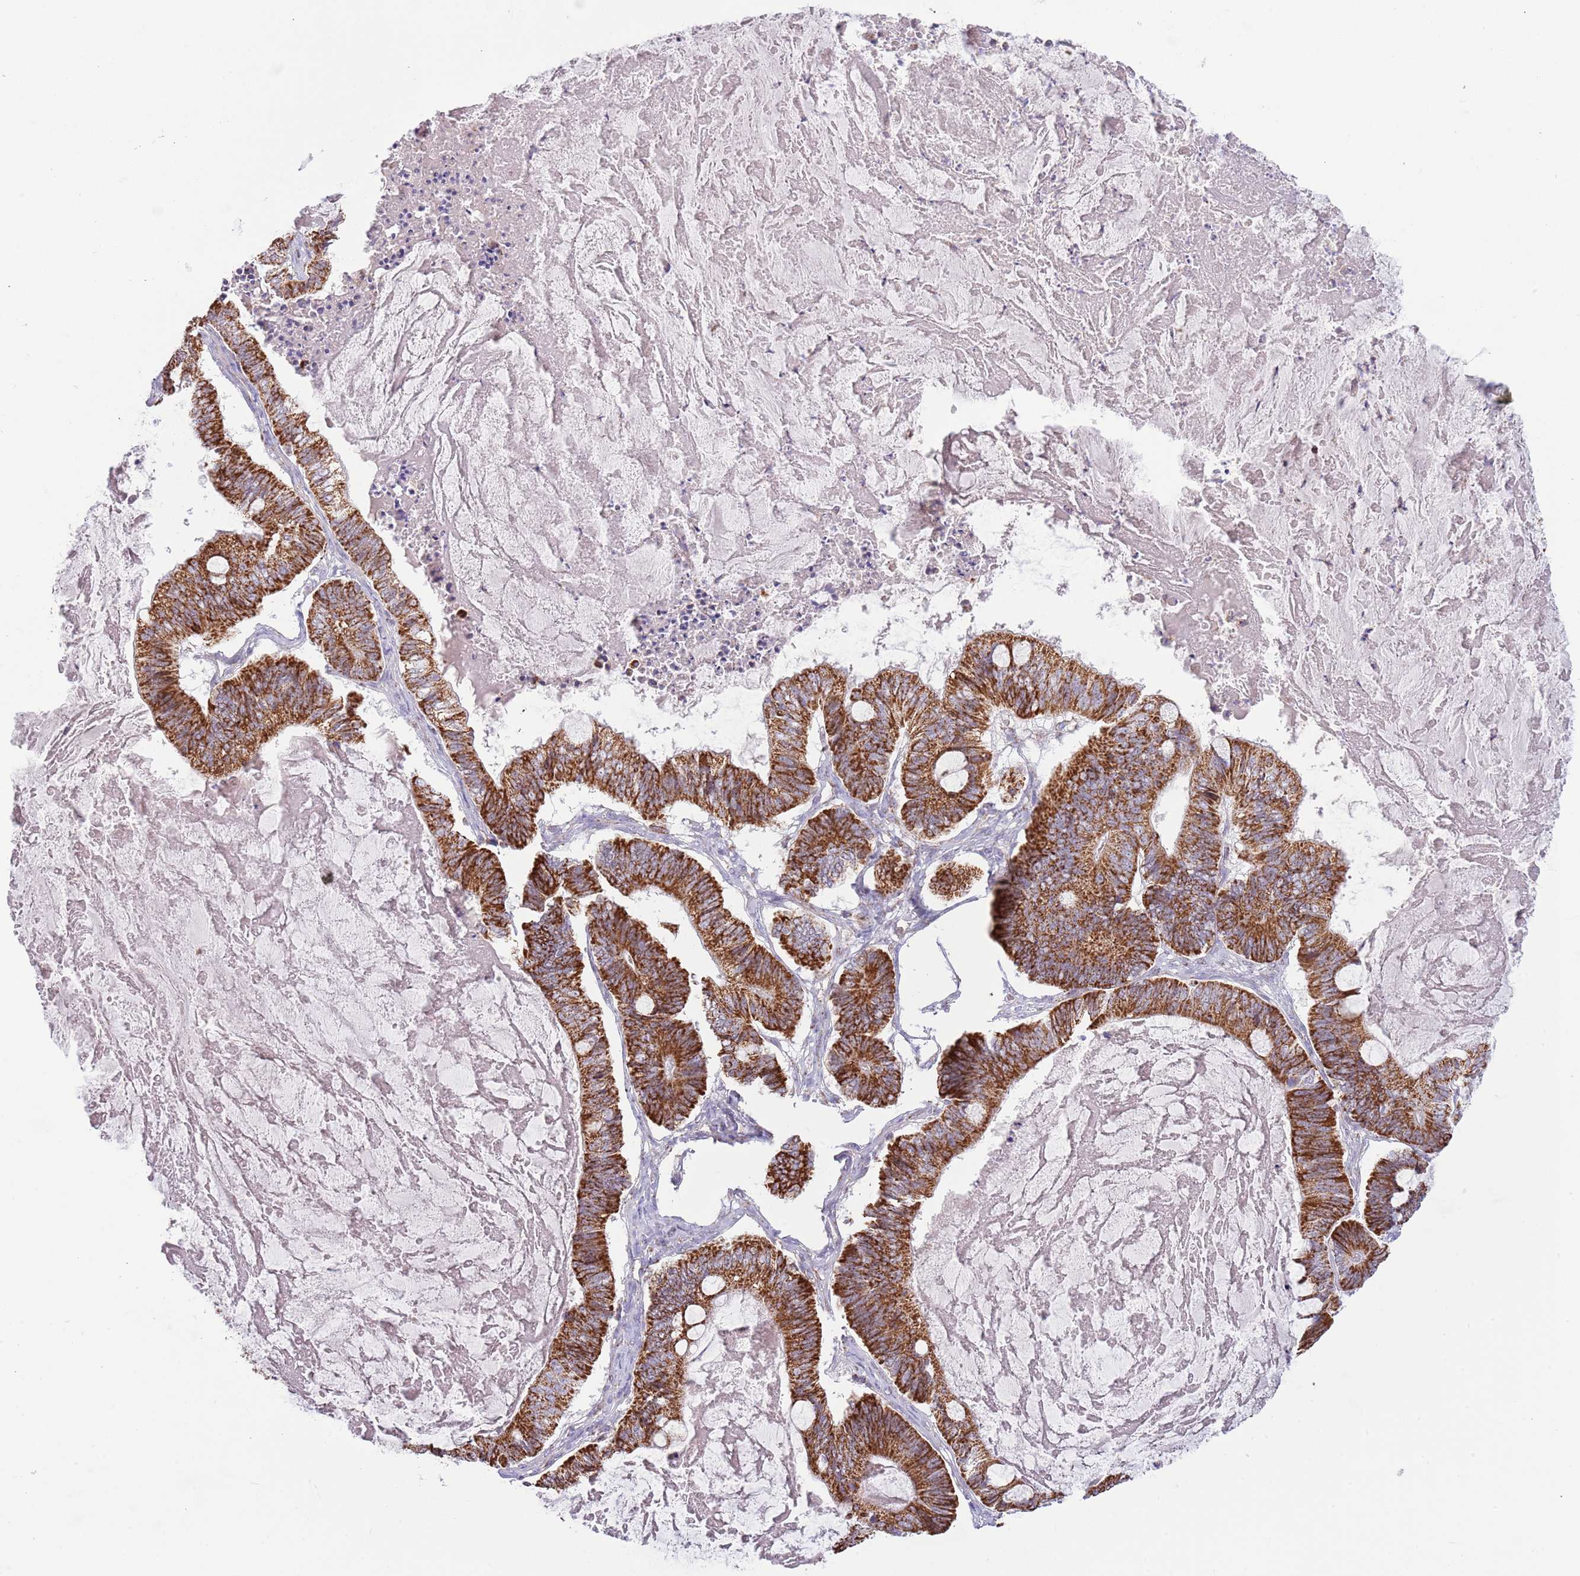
{"staining": {"intensity": "strong", "quantity": ">75%", "location": "cytoplasmic/membranous"}, "tissue": "ovarian cancer", "cell_type": "Tumor cells", "image_type": "cancer", "snomed": [{"axis": "morphology", "description": "Cystadenocarcinoma, mucinous, NOS"}, {"axis": "topography", "description": "Ovary"}], "caption": "An image showing strong cytoplasmic/membranous staining in approximately >75% of tumor cells in ovarian mucinous cystadenocarcinoma, as visualized by brown immunohistochemical staining.", "gene": "LHX6", "patient": {"sex": "female", "age": 61}}